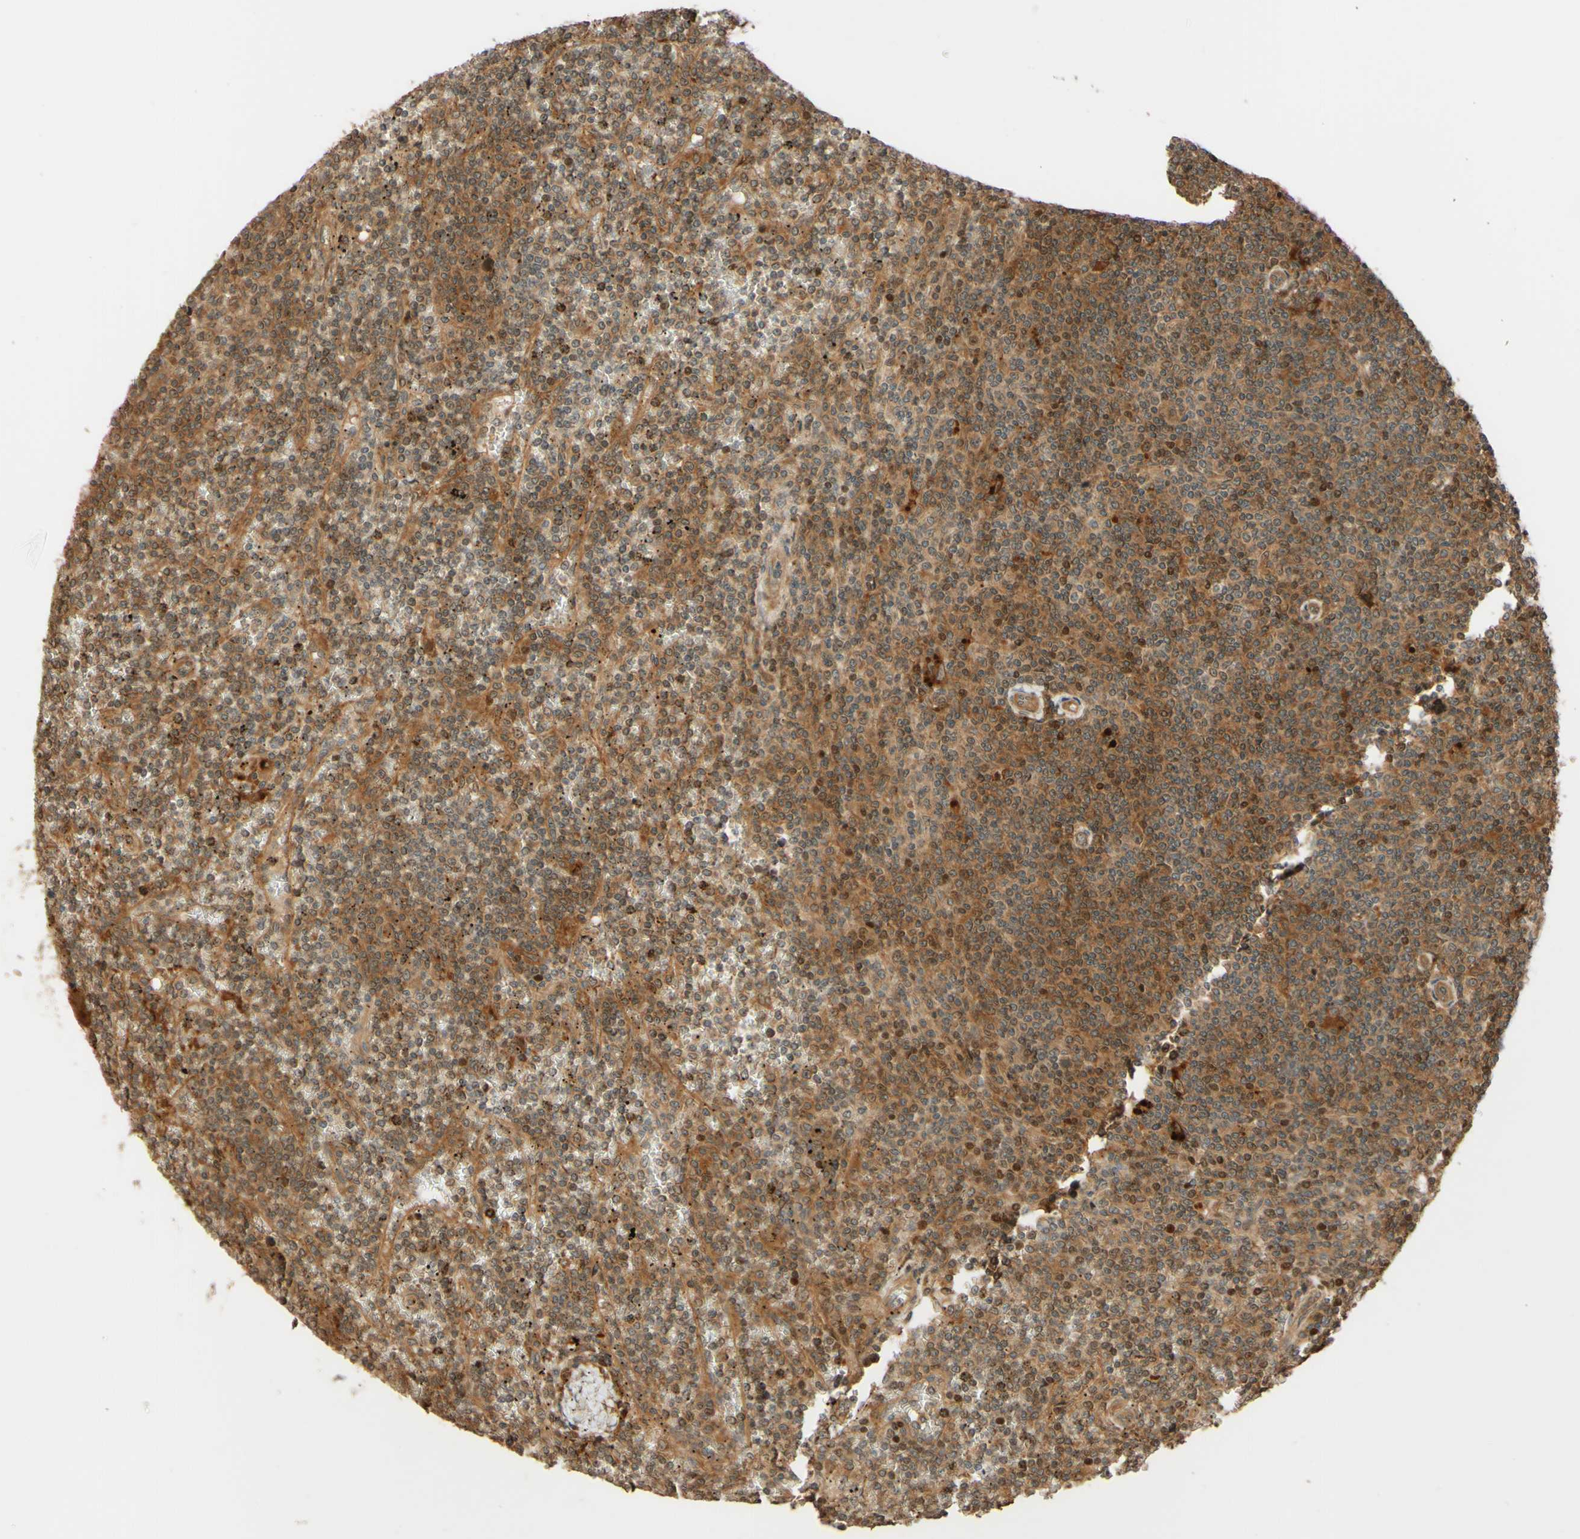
{"staining": {"intensity": "moderate", "quantity": ">75%", "location": "cytoplasmic/membranous"}, "tissue": "lymphoma", "cell_type": "Tumor cells", "image_type": "cancer", "snomed": [{"axis": "morphology", "description": "Malignant lymphoma, non-Hodgkin's type, Low grade"}, {"axis": "topography", "description": "Spleen"}], "caption": "IHC (DAB (3,3'-diaminobenzidine)) staining of low-grade malignant lymphoma, non-Hodgkin's type reveals moderate cytoplasmic/membranous protein positivity in approximately >75% of tumor cells.", "gene": "RNF19A", "patient": {"sex": "female", "age": 19}}